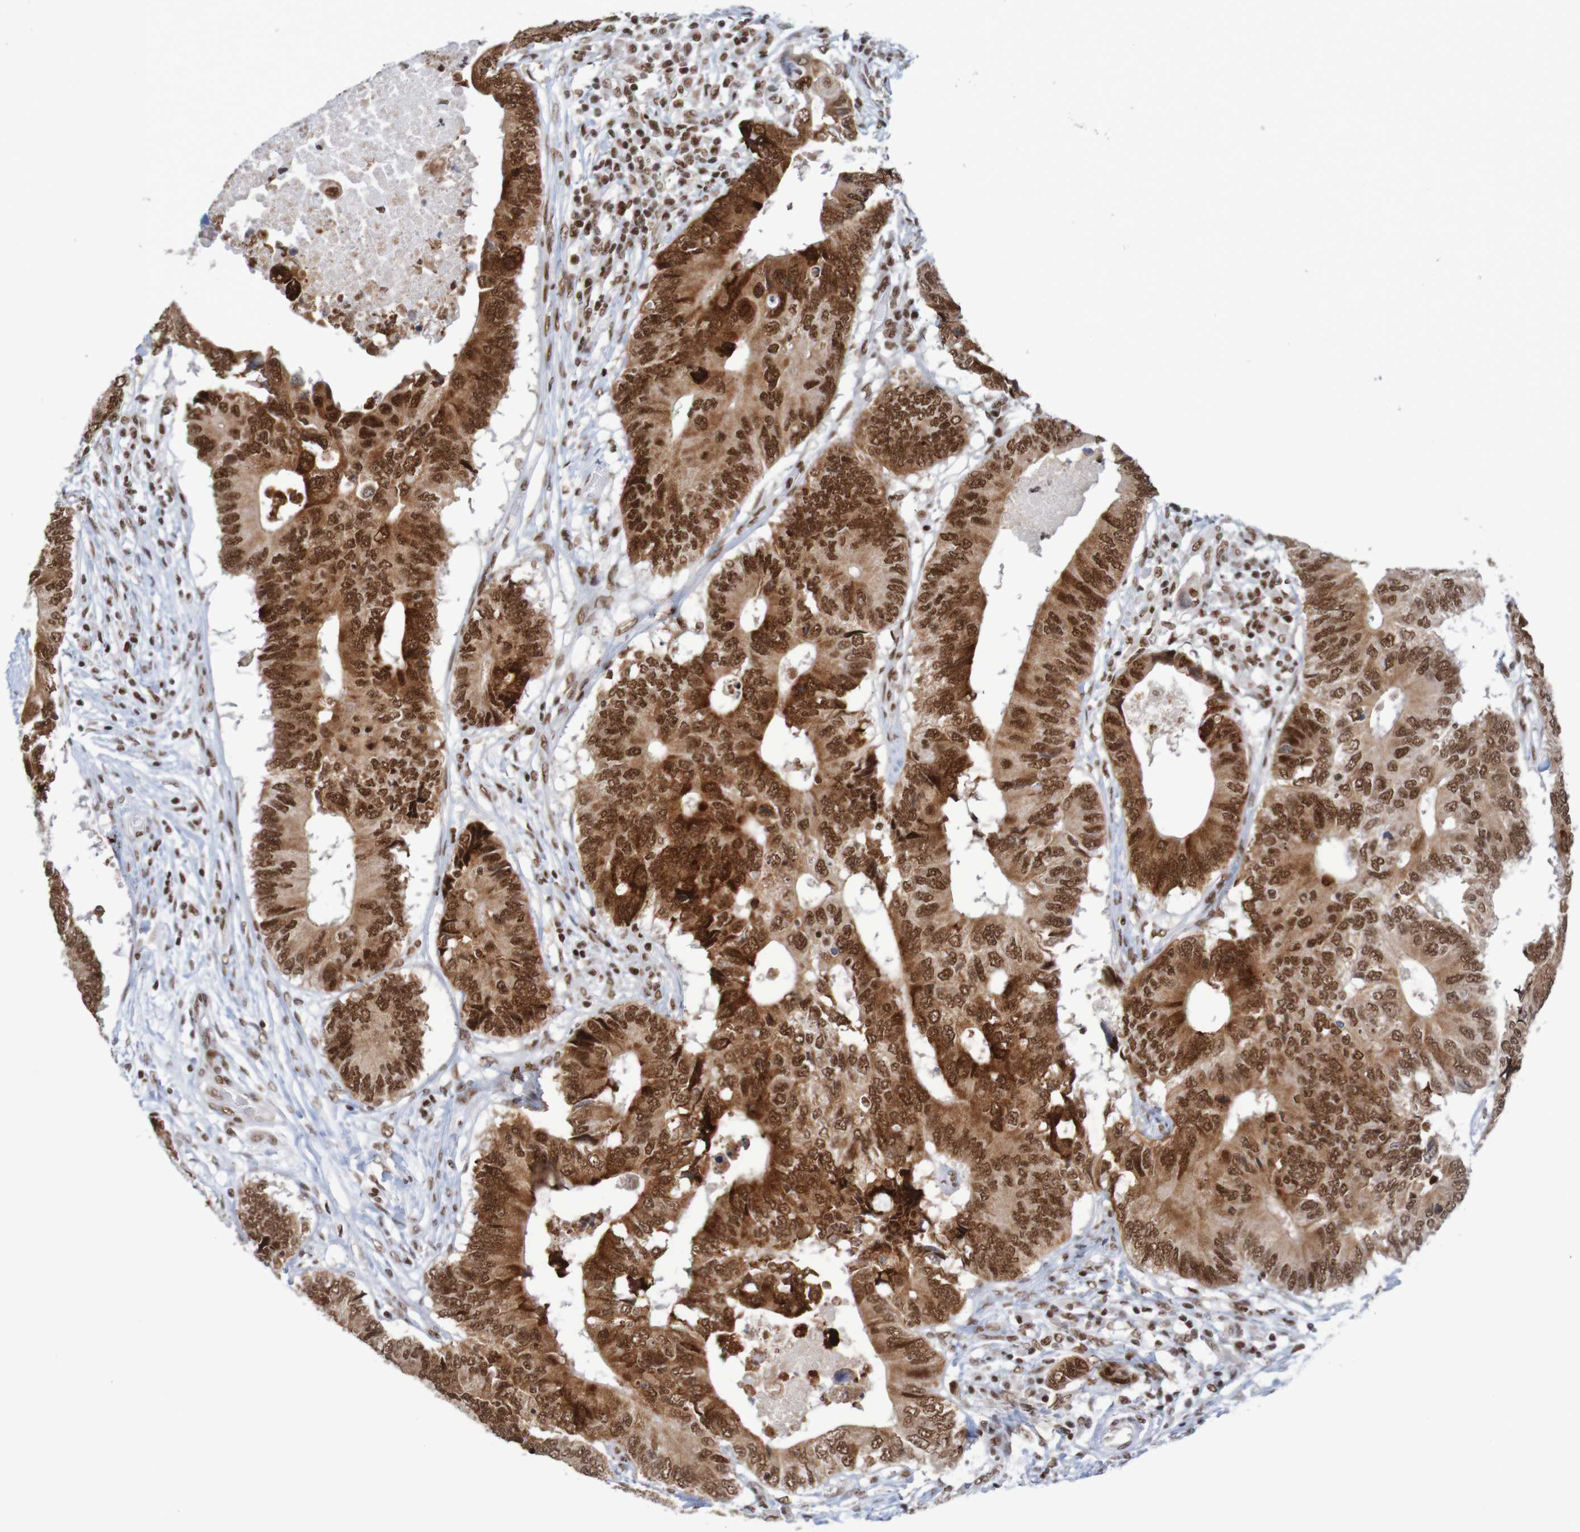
{"staining": {"intensity": "strong", "quantity": ">75%", "location": "nuclear"}, "tissue": "colorectal cancer", "cell_type": "Tumor cells", "image_type": "cancer", "snomed": [{"axis": "morphology", "description": "Adenocarcinoma, NOS"}, {"axis": "topography", "description": "Colon"}], "caption": "Protein expression by immunohistochemistry exhibits strong nuclear expression in approximately >75% of tumor cells in colorectal cancer (adenocarcinoma).", "gene": "THRAP3", "patient": {"sex": "male", "age": 71}}